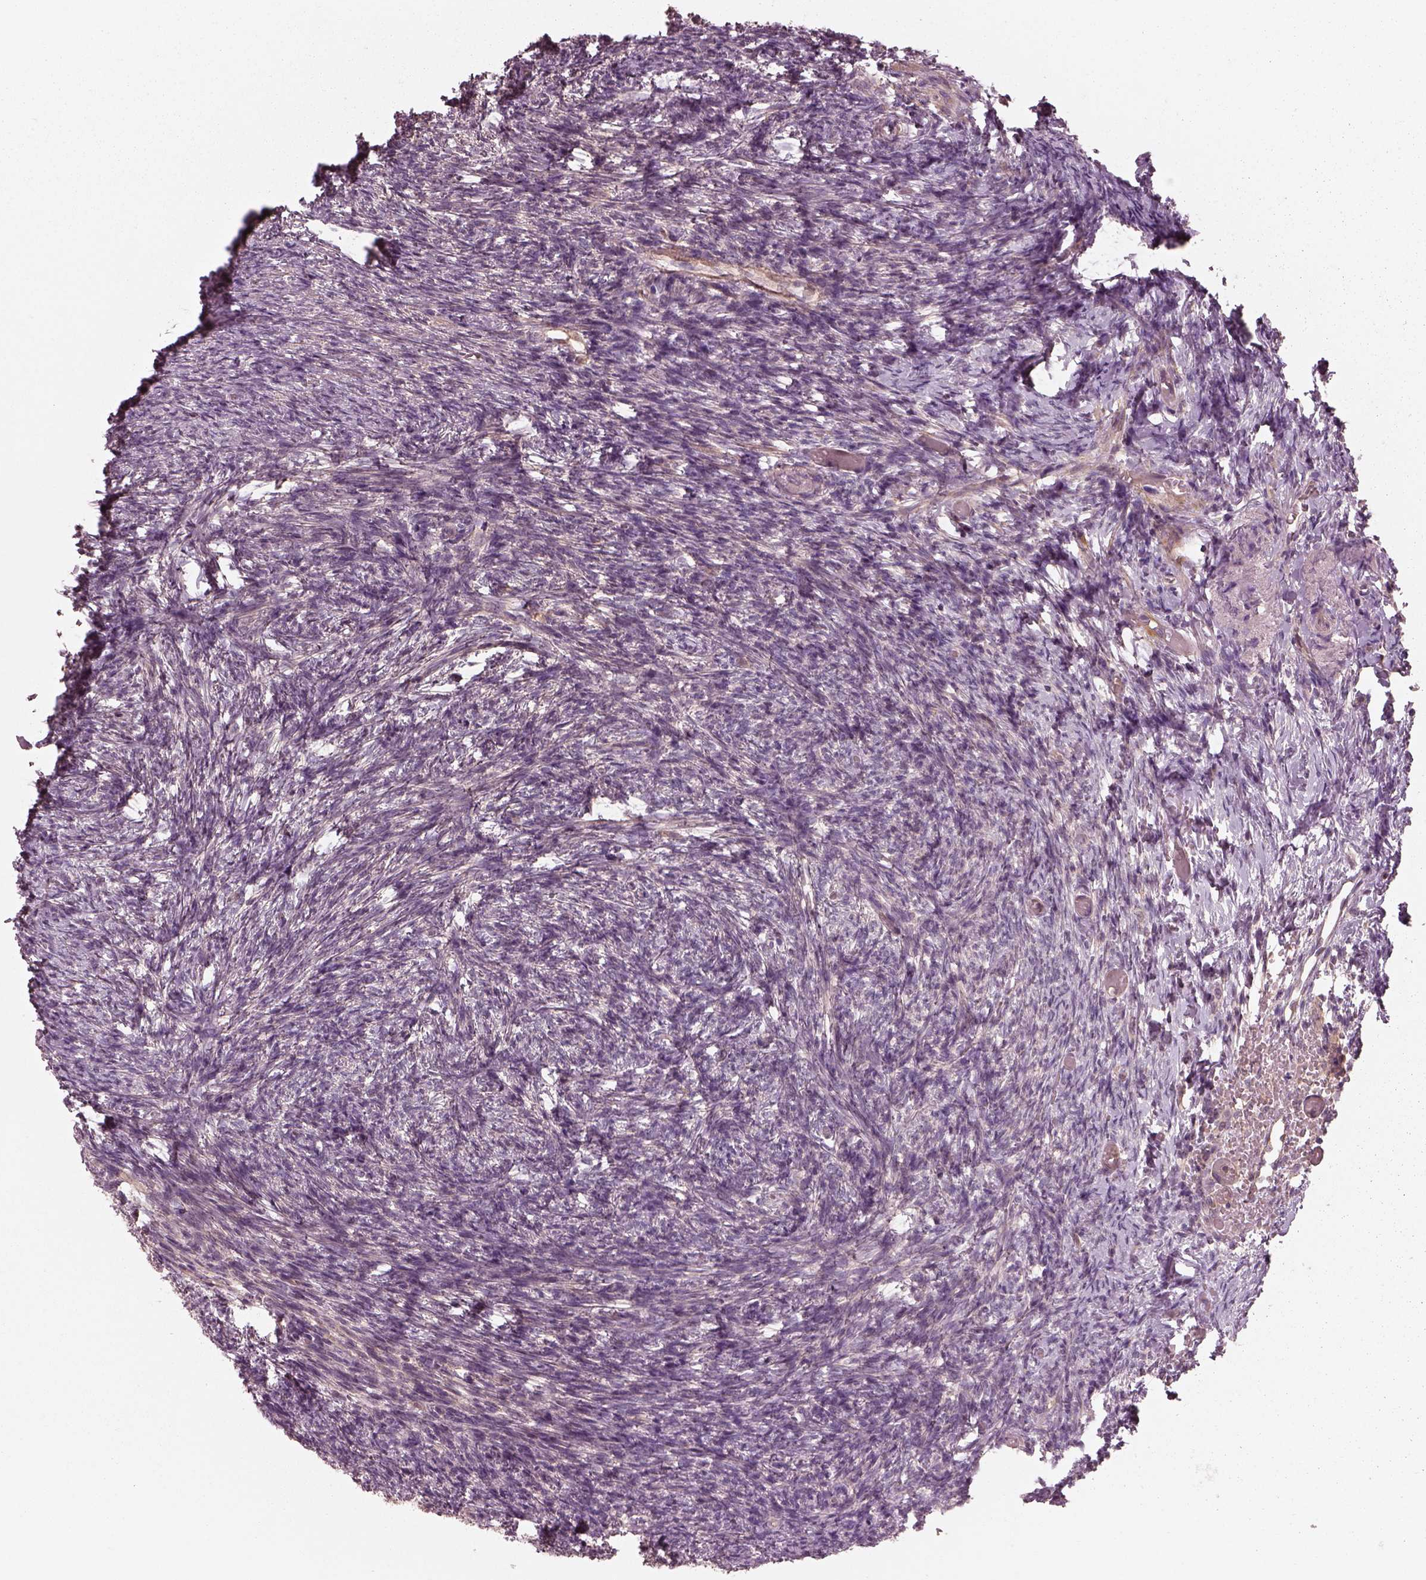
{"staining": {"intensity": "negative", "quantity": "none", "location": "none"}, "tissue": "ovary", "cell_type": "Ovarian stroma cells", "image_type": "normal", "snomed": [{"axis": "morphology", "description": "Normal tissue, NOS"}, {"axis": "topography", "description": "Ovary"}], "caption": "High magnification brightfield microscopy of normal ovary stained with DAB (brown) and counterstained with hematoxylin (blue): ovarian stroma cells show no significant staining.", "gene": "FAM107B", "patient": {"sex": "female", "age": 72}}